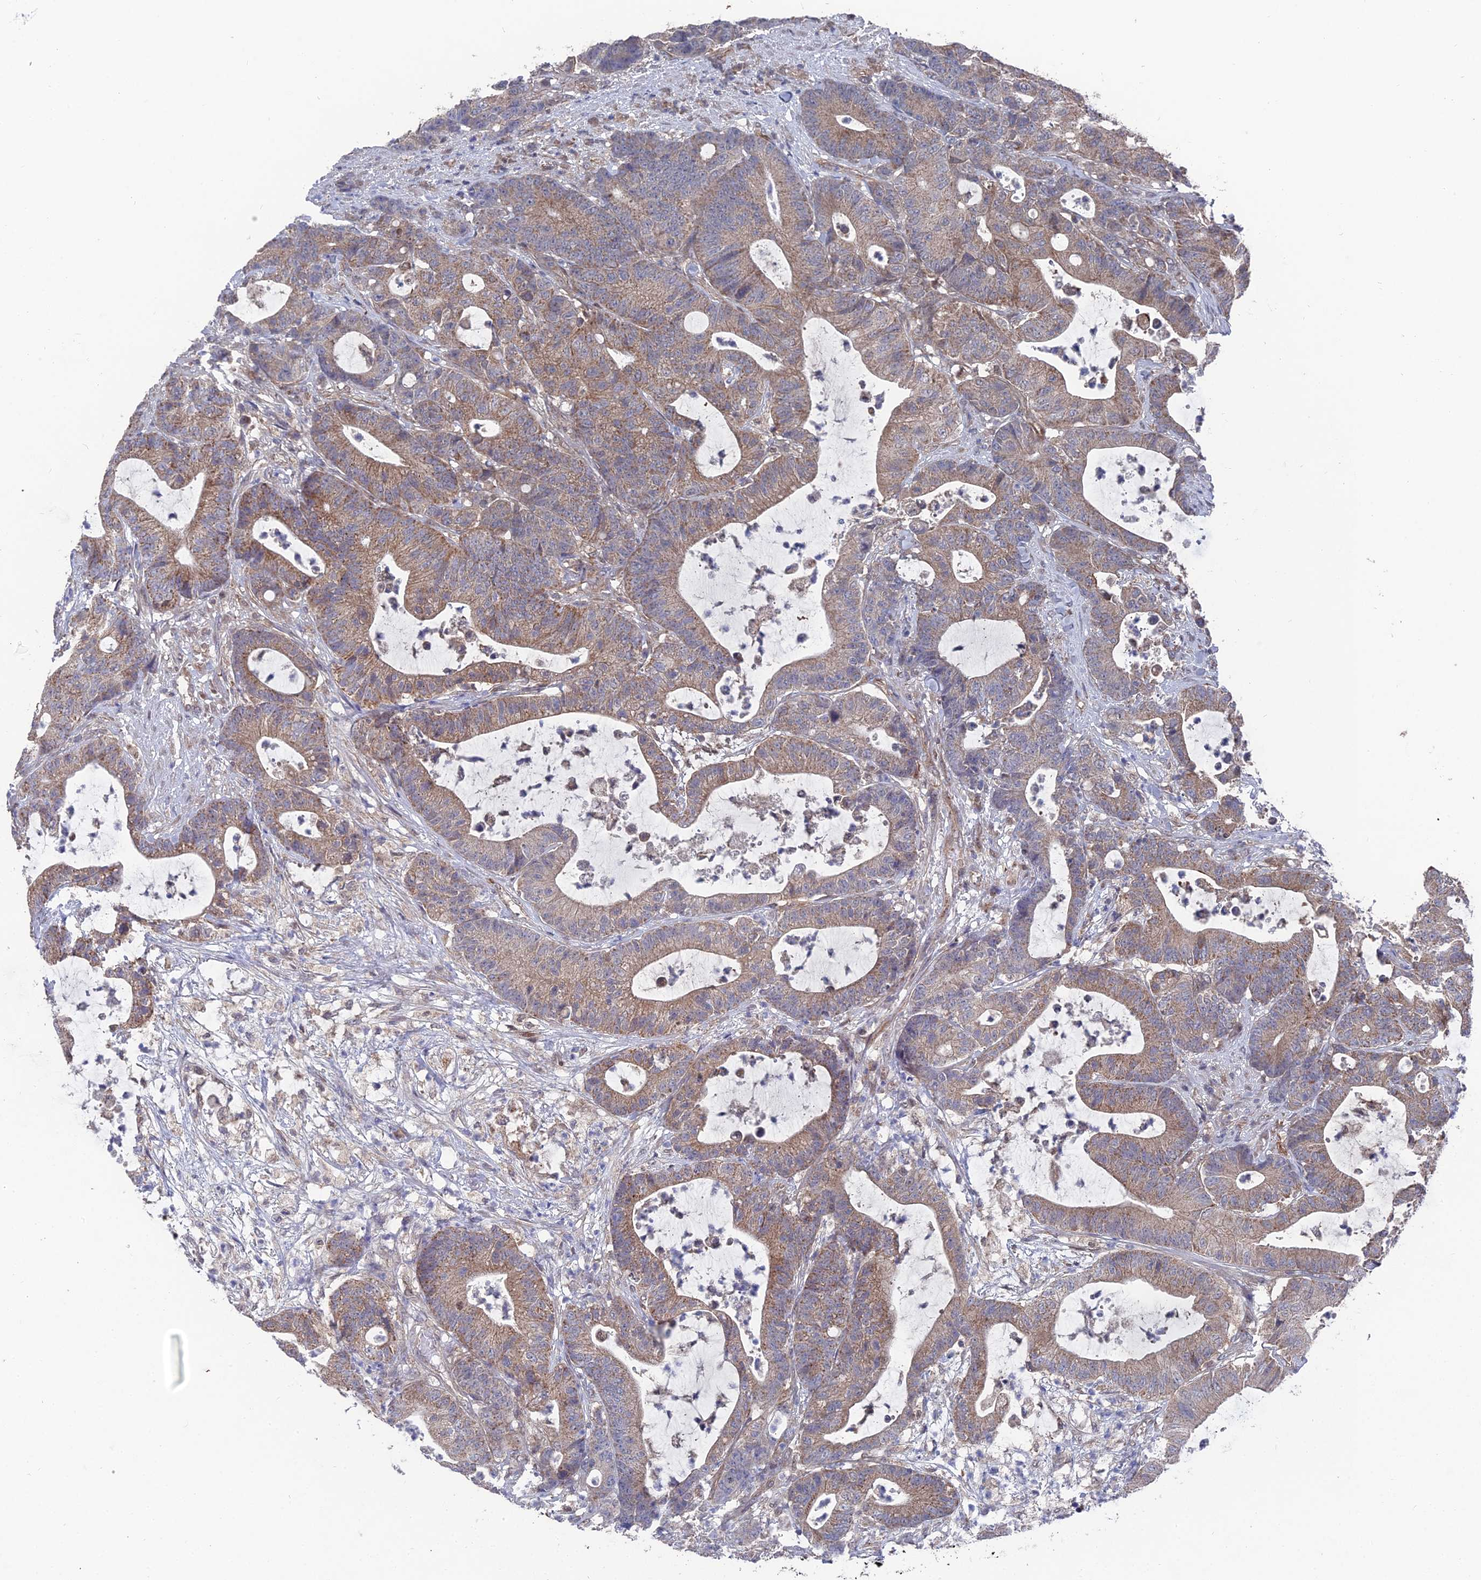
{"staining": {"intensity": "moderate", "quantity": "25%-75%", "location": "cytoplasmic/membranous"}, "tissue": "colorectal cancer", "cell_type": "Tumor cells", "image_type": "cancer", "snomed": [{"axis": "morphology", "description": "Adenocarcinoma, NOS"}, {"axis": "topography", "description": "Colon"}], "caption": "Immunohistochemical staining of human colorectal adenocarcinoma exhibits medium levels of moderate cytoplasmic/membranous staining in approximately 25%-75% of tumor cells.", "gene": "UNC5D", "patient": {"sex": "female", "age": 84}}